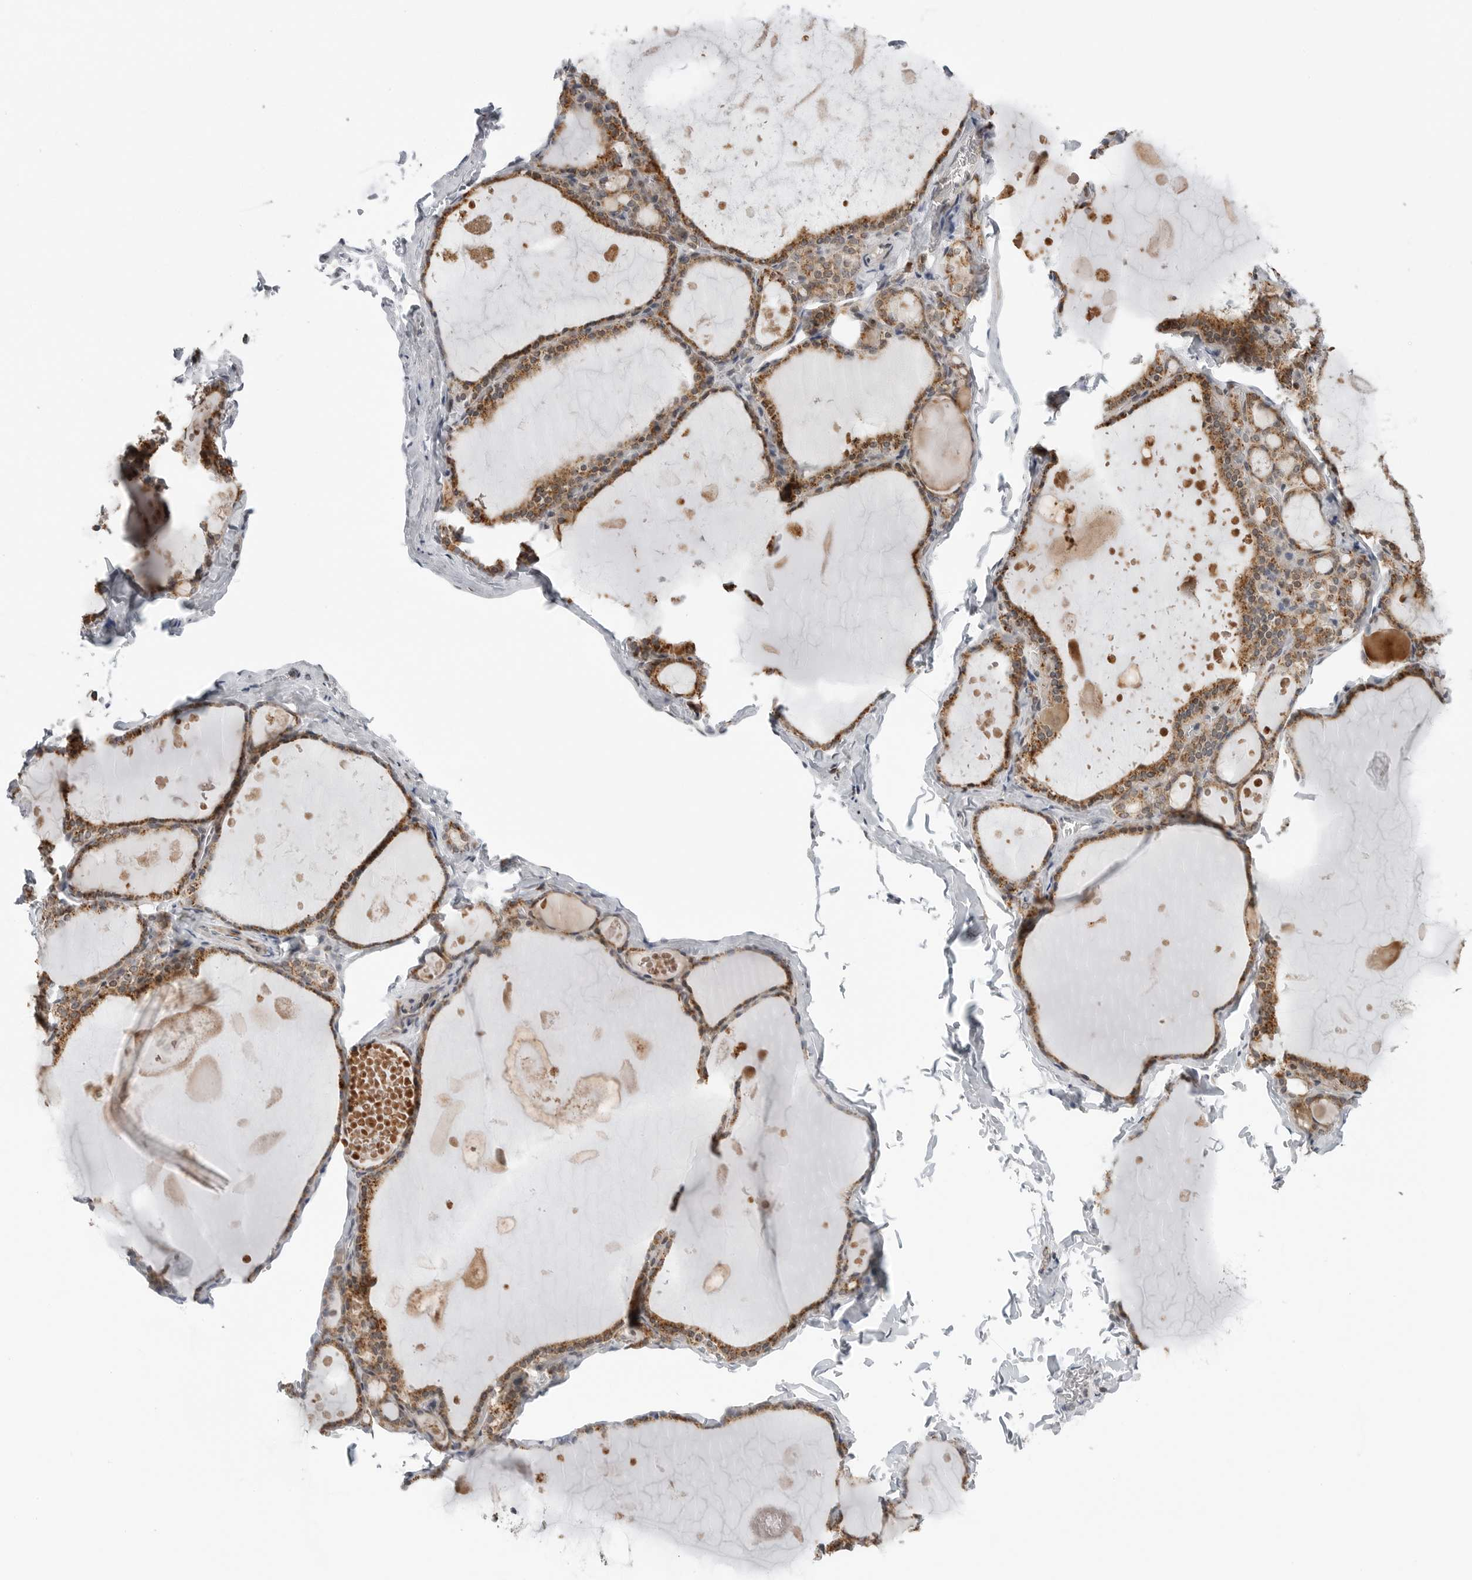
{"staining": {"intensity": "moderate", "quantity": ">75%", "location": "cytoplasmic/membranous"}, "tissue": "thyroid gland", "cell_type": "Glandular cells", "image_type": "normal", "snomed": [{"axis": "morphology", "description": "Normal tissue, NOS"}, {"axis": "topography", "description": "Thyroid gland"}], "caption": "Glandular cells exhibit medium levels of moderate cytoplasmic/membranous positivity in approximately >75% of cells in normal thyroid gland.", "gene": "PEX2", "patient": {"sex": "male", "age": 56}}